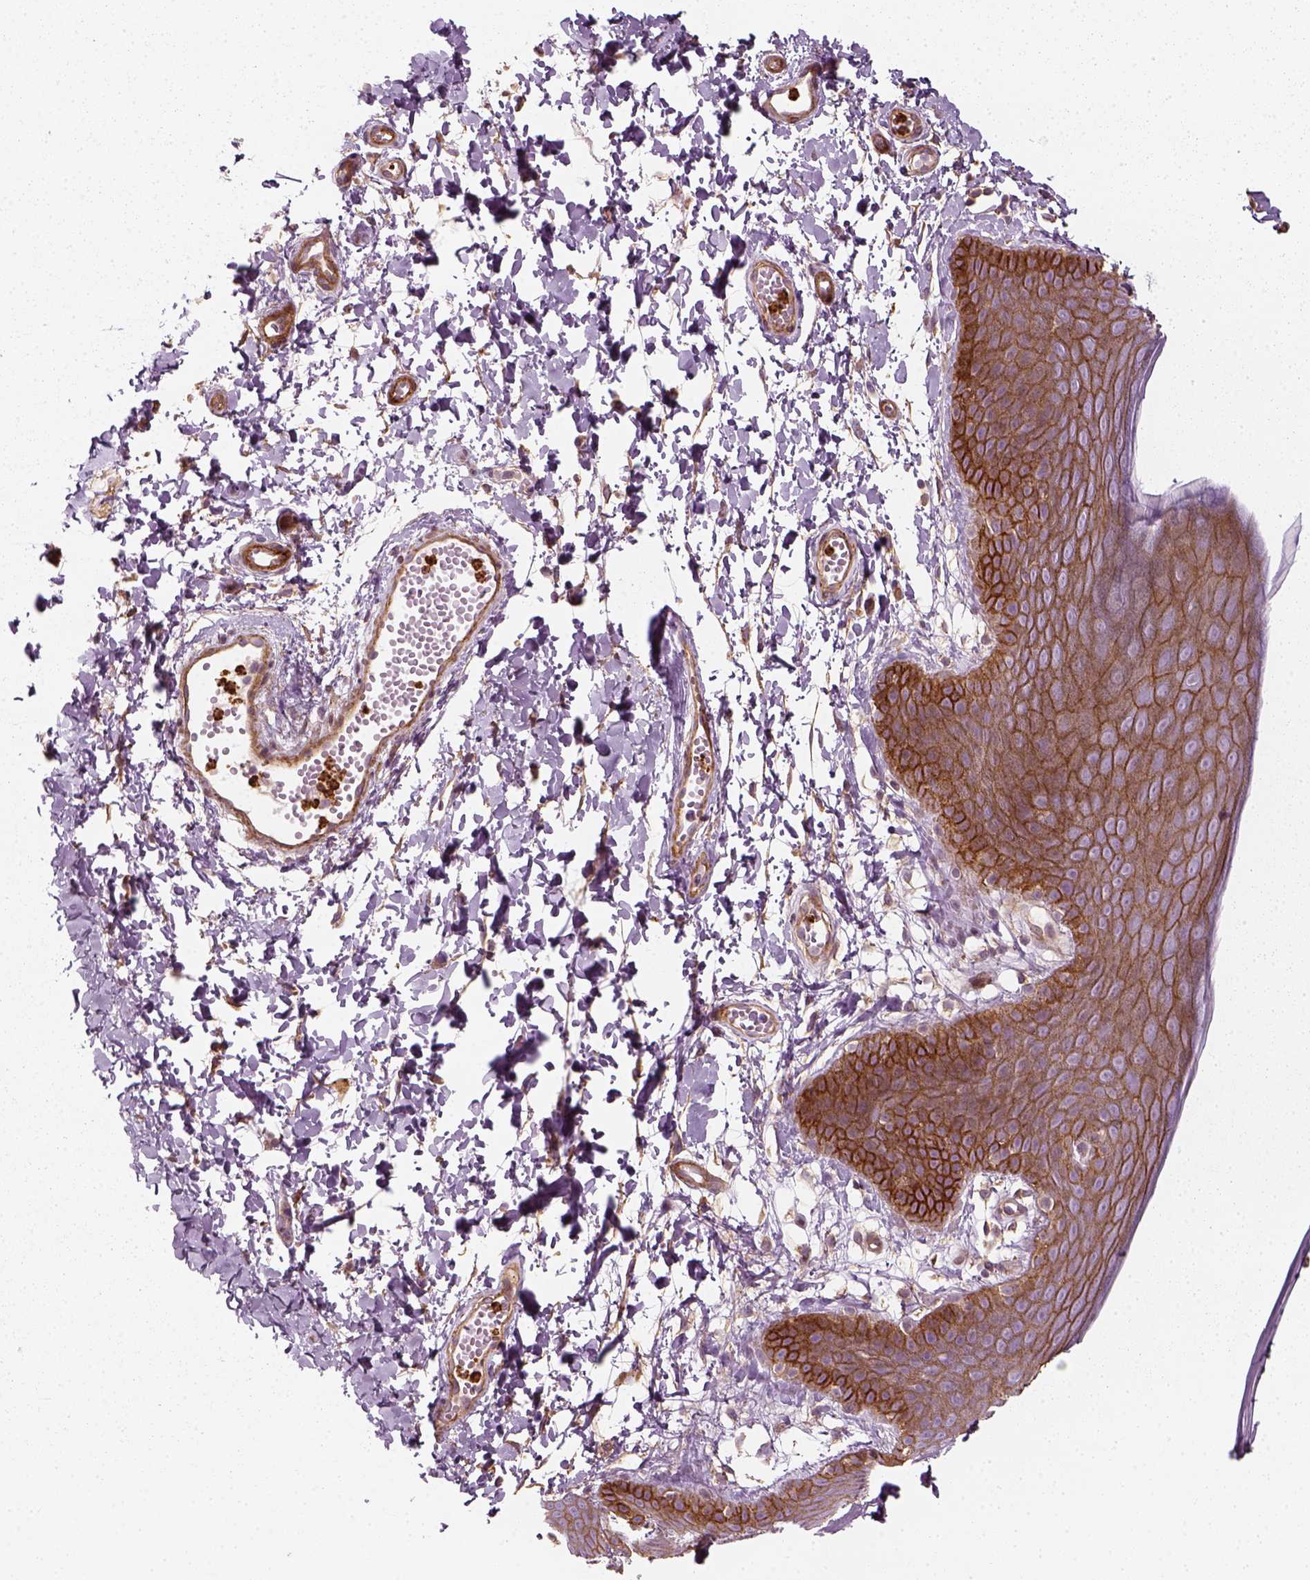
{"staining": {"intensity": "strong", "quantity": "<25%", "location": "cytoplasmic/membranous"}, "tissue": "skin", "cell_type": "Epidermal cells", "image_type": "normal", "snomed": [{"axis": "morphology", "description": "Normal tissue, NOS"}, {"axis": "topography", "description": "Anal"}], "caption": "DAB (3,3'-diaminobenzidine) immunohistochemical staining of benign skin reveals strong cytoplasmic/membranous protein staining in approximately <25% of epidermal cells. (IHC, brightfield microscopy, high magnification).", "gene": "NPTN", "patient": {"sex": "male", "age": 53}}